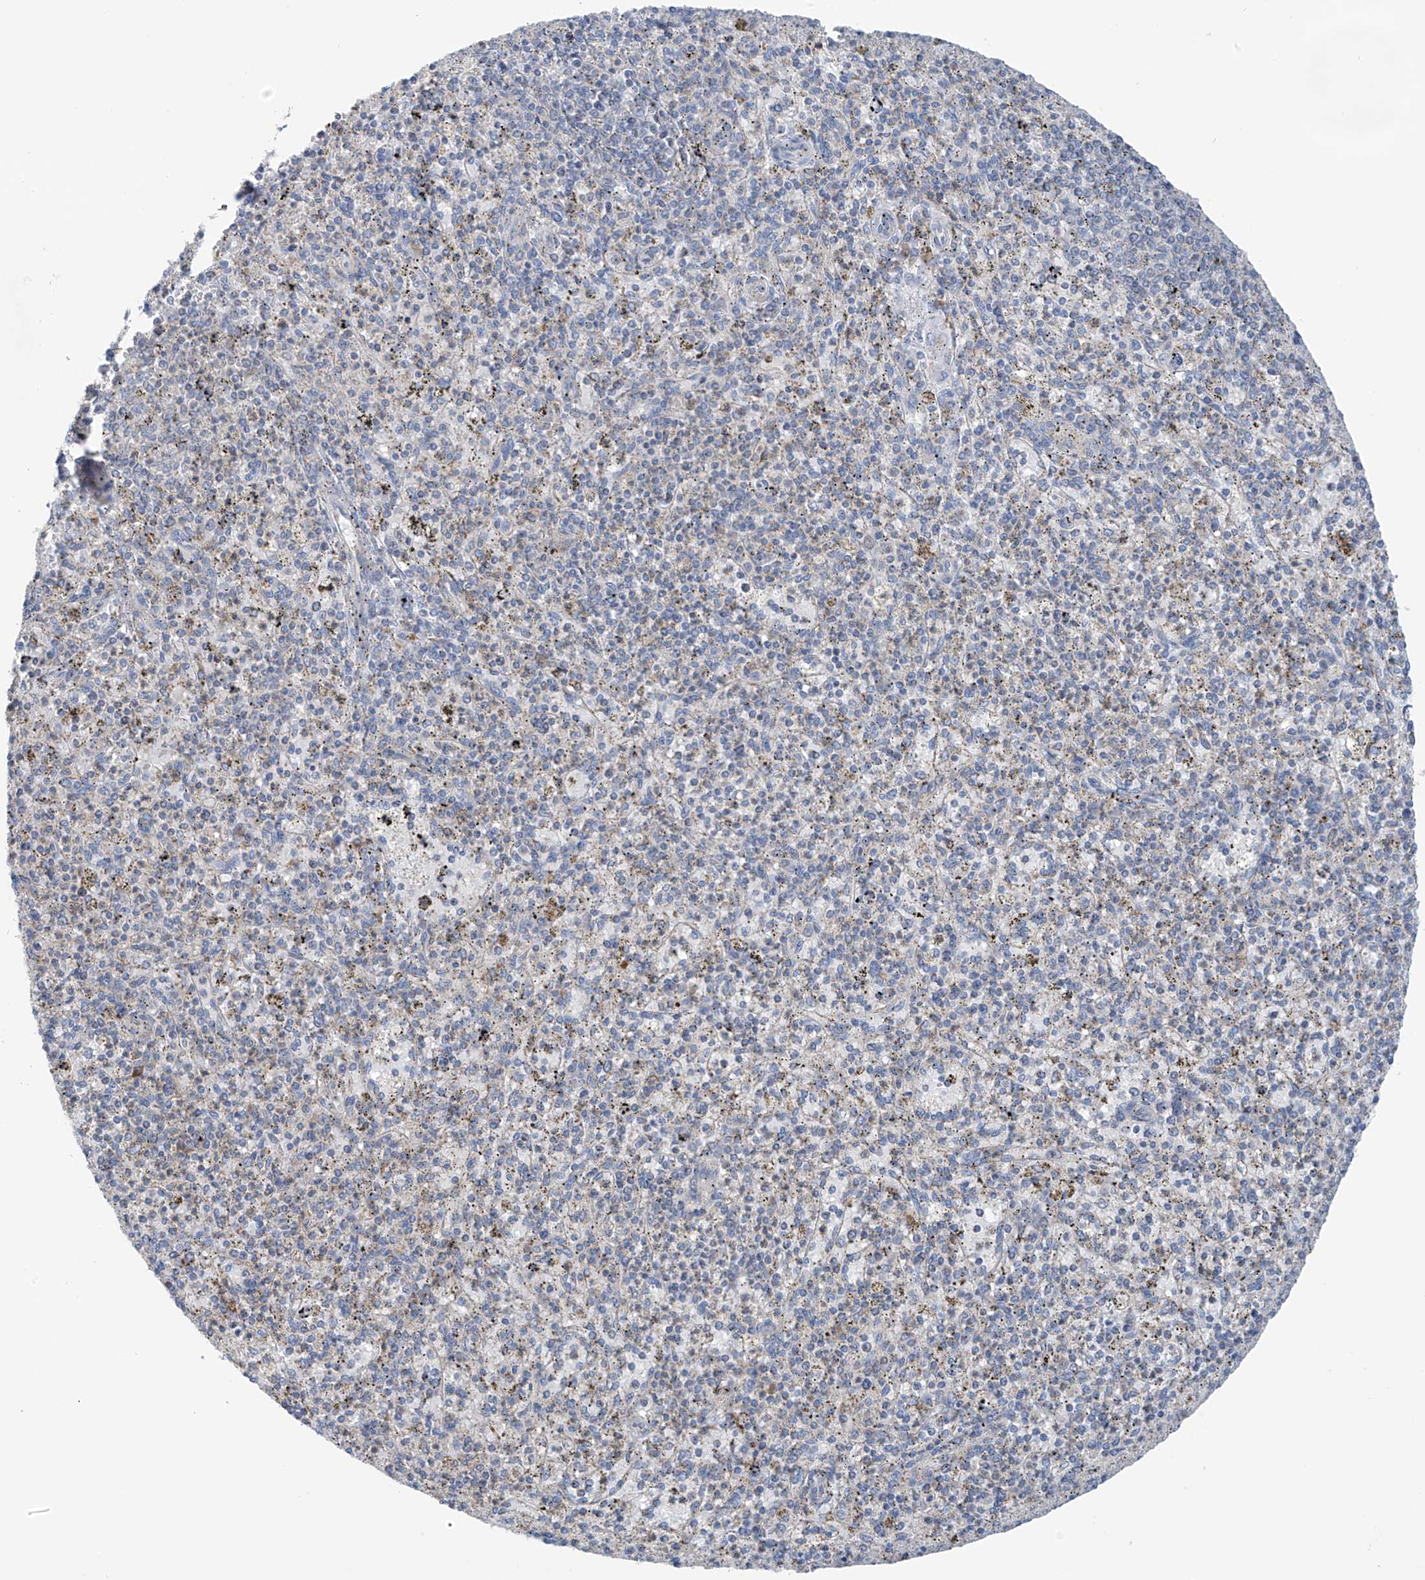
{"staining": {"intensity": "negative", "quantity": "none", "location": "none"}, "tissue": "spleen", "cell_type": "Cells in red pulp", "image_type": "normal", "snomed": [{"axis": "morphology", "description": "Normal tissue, NOS"}, {"axis": "topography", "description": "Spleen"}], "caption": "The micrograph shows no significant staining in cells in red pulp of spleen.", "gene": "SYN3", "patient": {"sex": "male", "age": 72}}